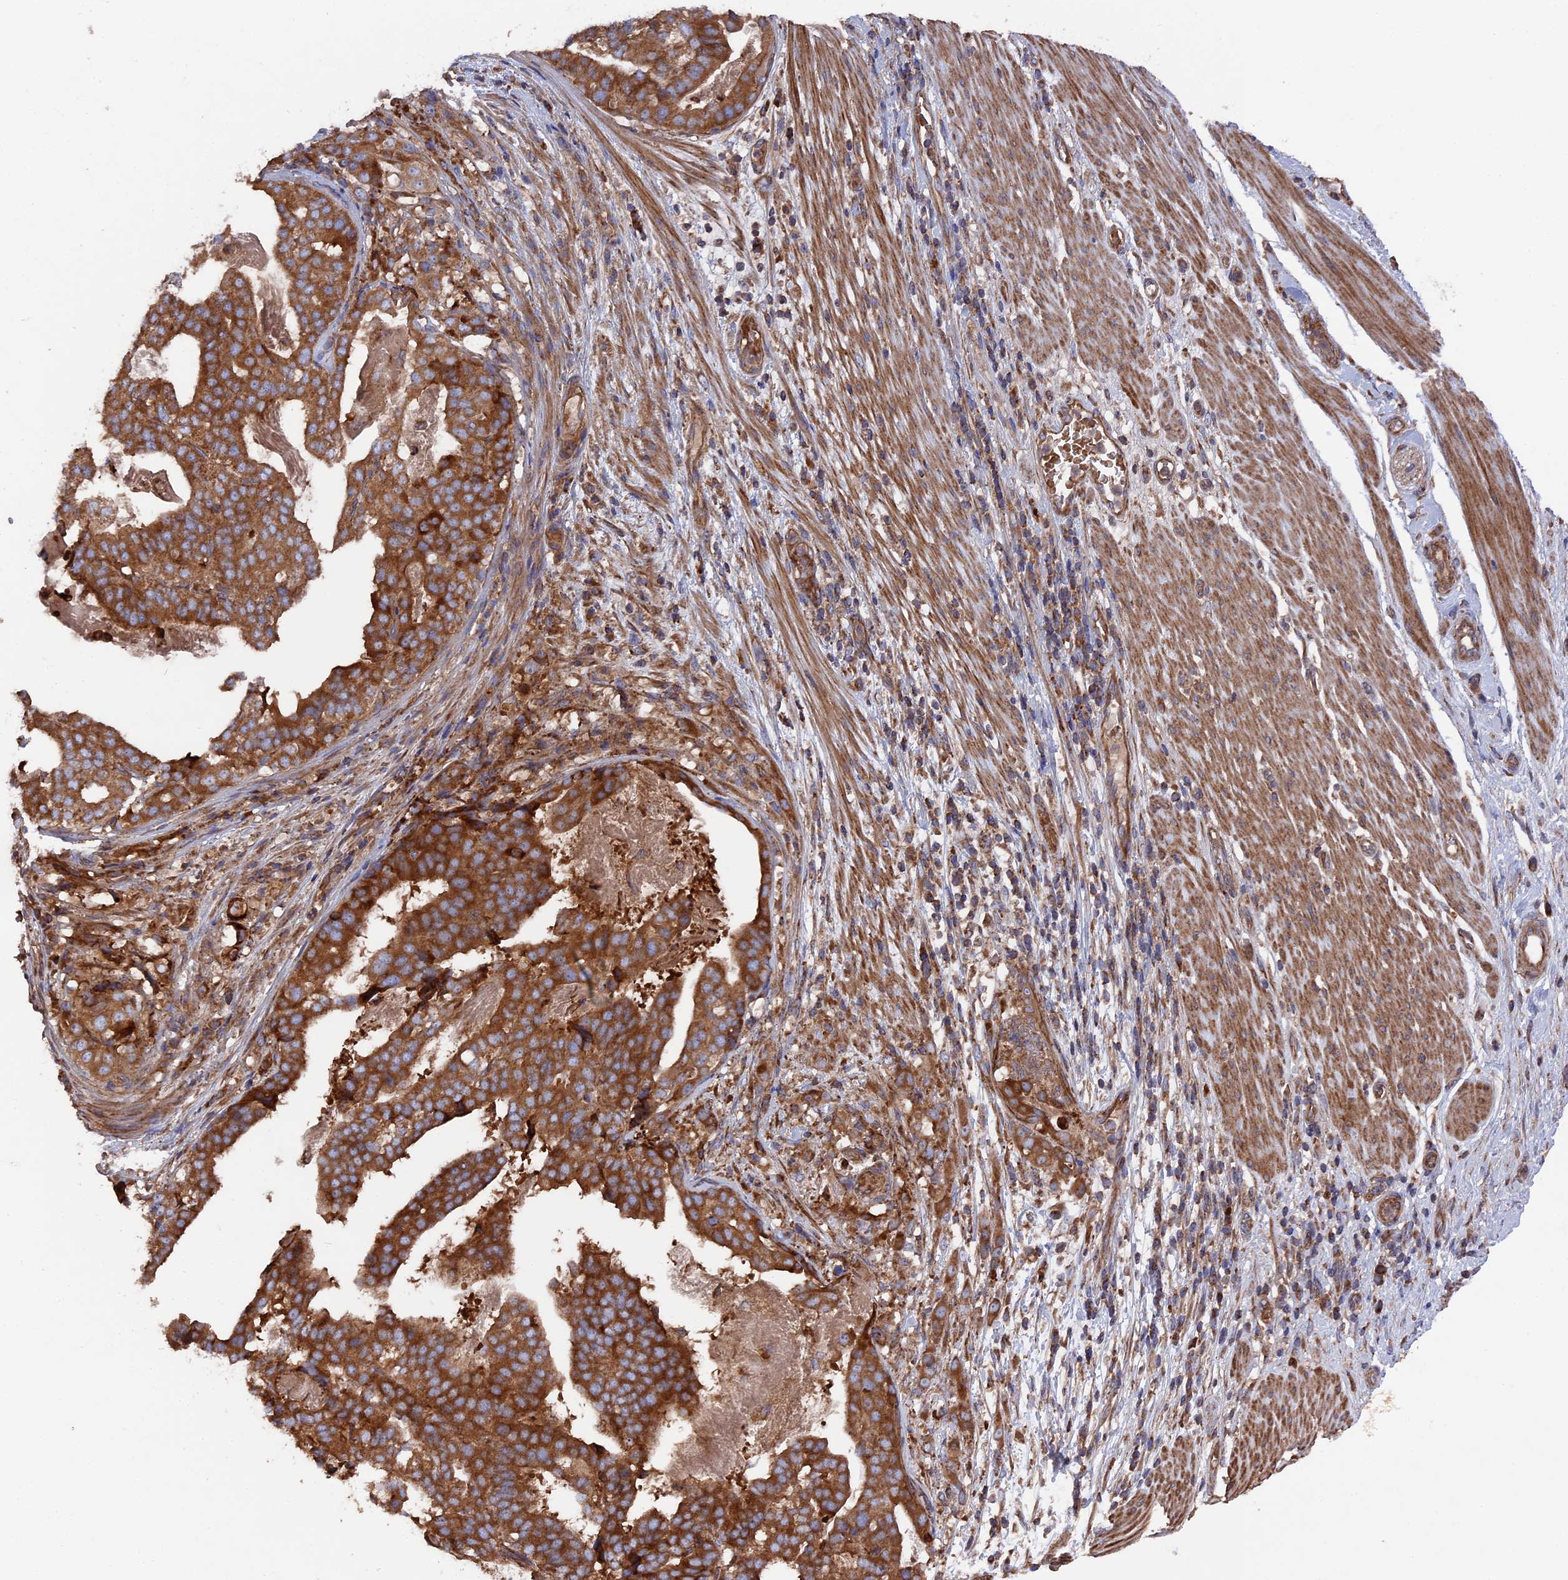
{"staining": {"intensity": "strong", "quantity": ">75%", "location": "cytoplasmic/membranous"}, "tissue": "stomach cancer", "cell_type": "Tumor cells", "image_type": "cancer", "snomed": [{"axis": "morphology", "description": "Adenocarcinoma, NOS"}, {"axis": "topography", "description": "Stomach"}], "caption": "An IHC histopathology image of tumor tissue is shown. Protein staining in brown labels strong cytoplasmic/membranous positivity in stomach cancer within tumor cells. The staining was performed using DAB to visualize the protein expression in brown, while the nuclei were stained in blue with hematoxylin (Magnification: 20x).", "gene": "TELO2", "patient": {"sex": "male", "age": 48}}